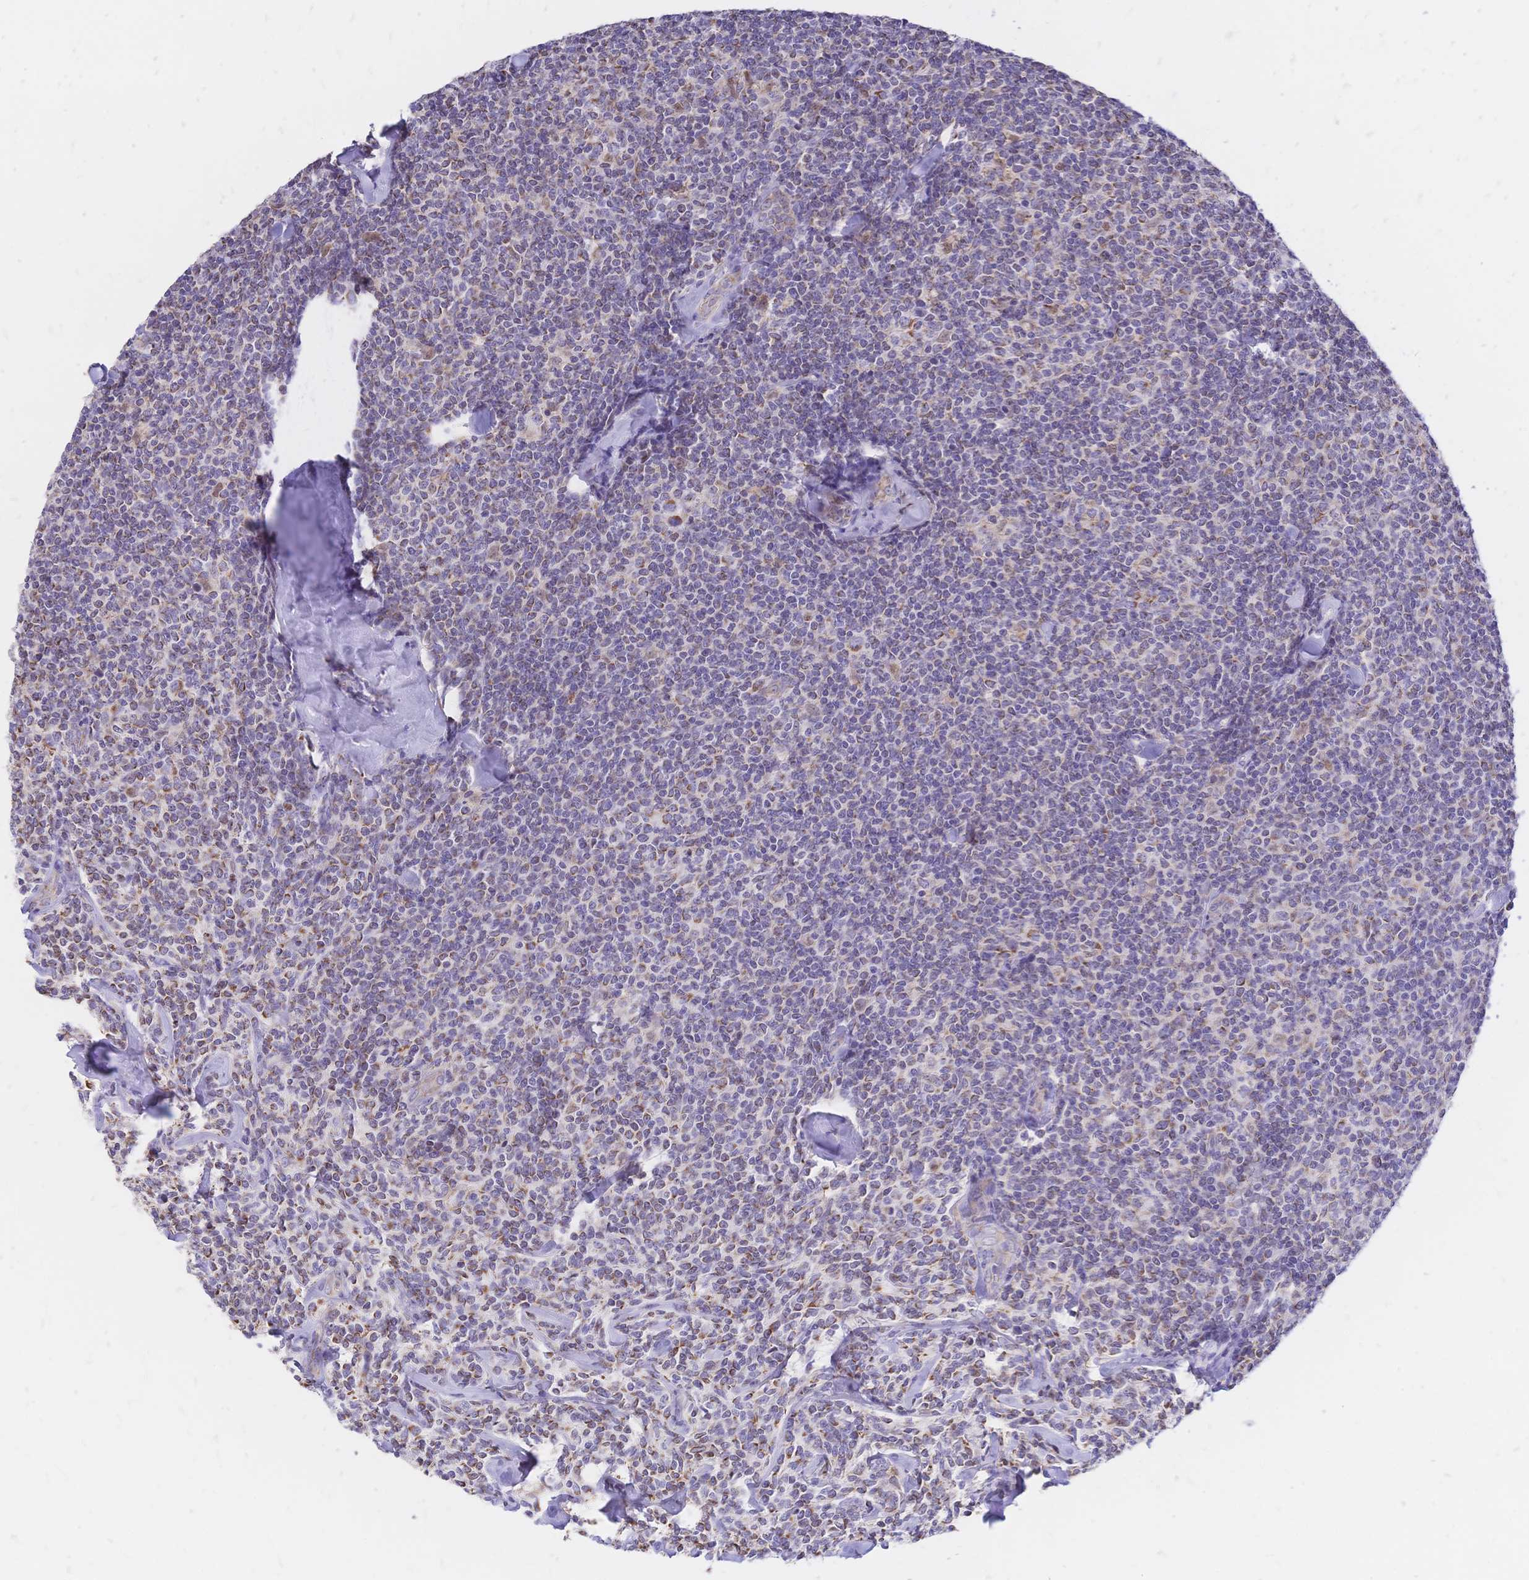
{"staining": {"intensity": "moderate", "quantity": "25%-75%", "location": "cytoplasmic/membranous"}, "tissue": "lymphoma", "cell_type": "Tumor cells", "image_type": "cancer", "snomed": [{"axis": "morphology", "description": "Malignant lymphoma, non-Hodgkin's type, Low grade"}, {"axis": "topography", "description": "Lymph node"}], "caption": "IHC of human low-grade malignant lymphoma, non-Hodgkin's type demonstrates medium levels of moderate cytoplasmic/membranous staining in approximately 25%-75% of tumor cells.", "gene": "CLEC18B", "patient": {"sex": "female", "age": 56}}